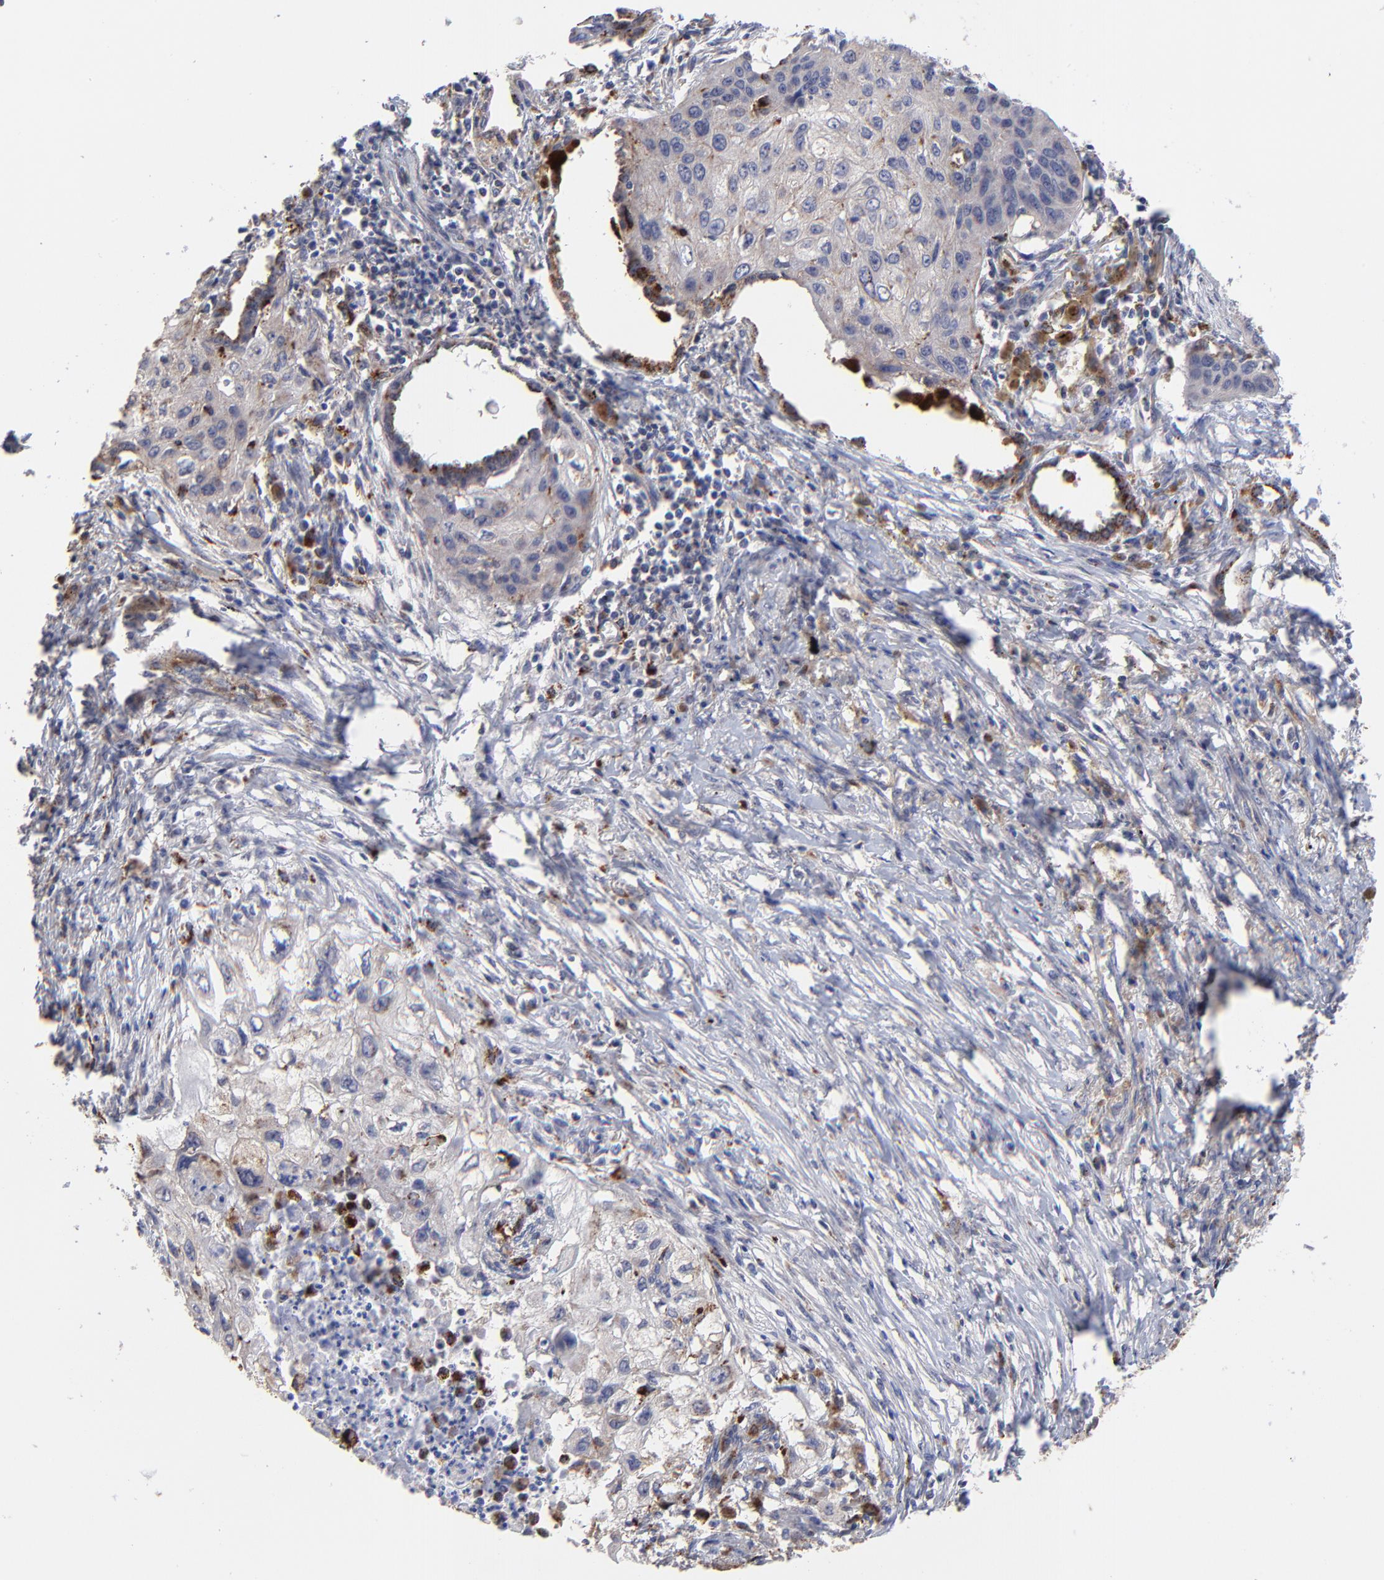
{"staining": {"intensity": "moderate", "quantity": "<25%", "location": "cytoplasmic/membranous"}, "tissue": "lung cancer", "cell_type": "Tumor cells", "image_type": "cancer", "snomed": [{"axis": "morphology", "description": "Squamous cell carcinoma, NOS"}, {"axis": "topography", "description": "Lung"}], "caption": "Squamous cell carcinoma (lung) stained with DAB IHC demonstrates low levels of moderate cytoplasmic/membranous expression in approximately <25% of tumor cells.", "gene": "PDE4B", "patient": {"sex": "male", "age": 71}}